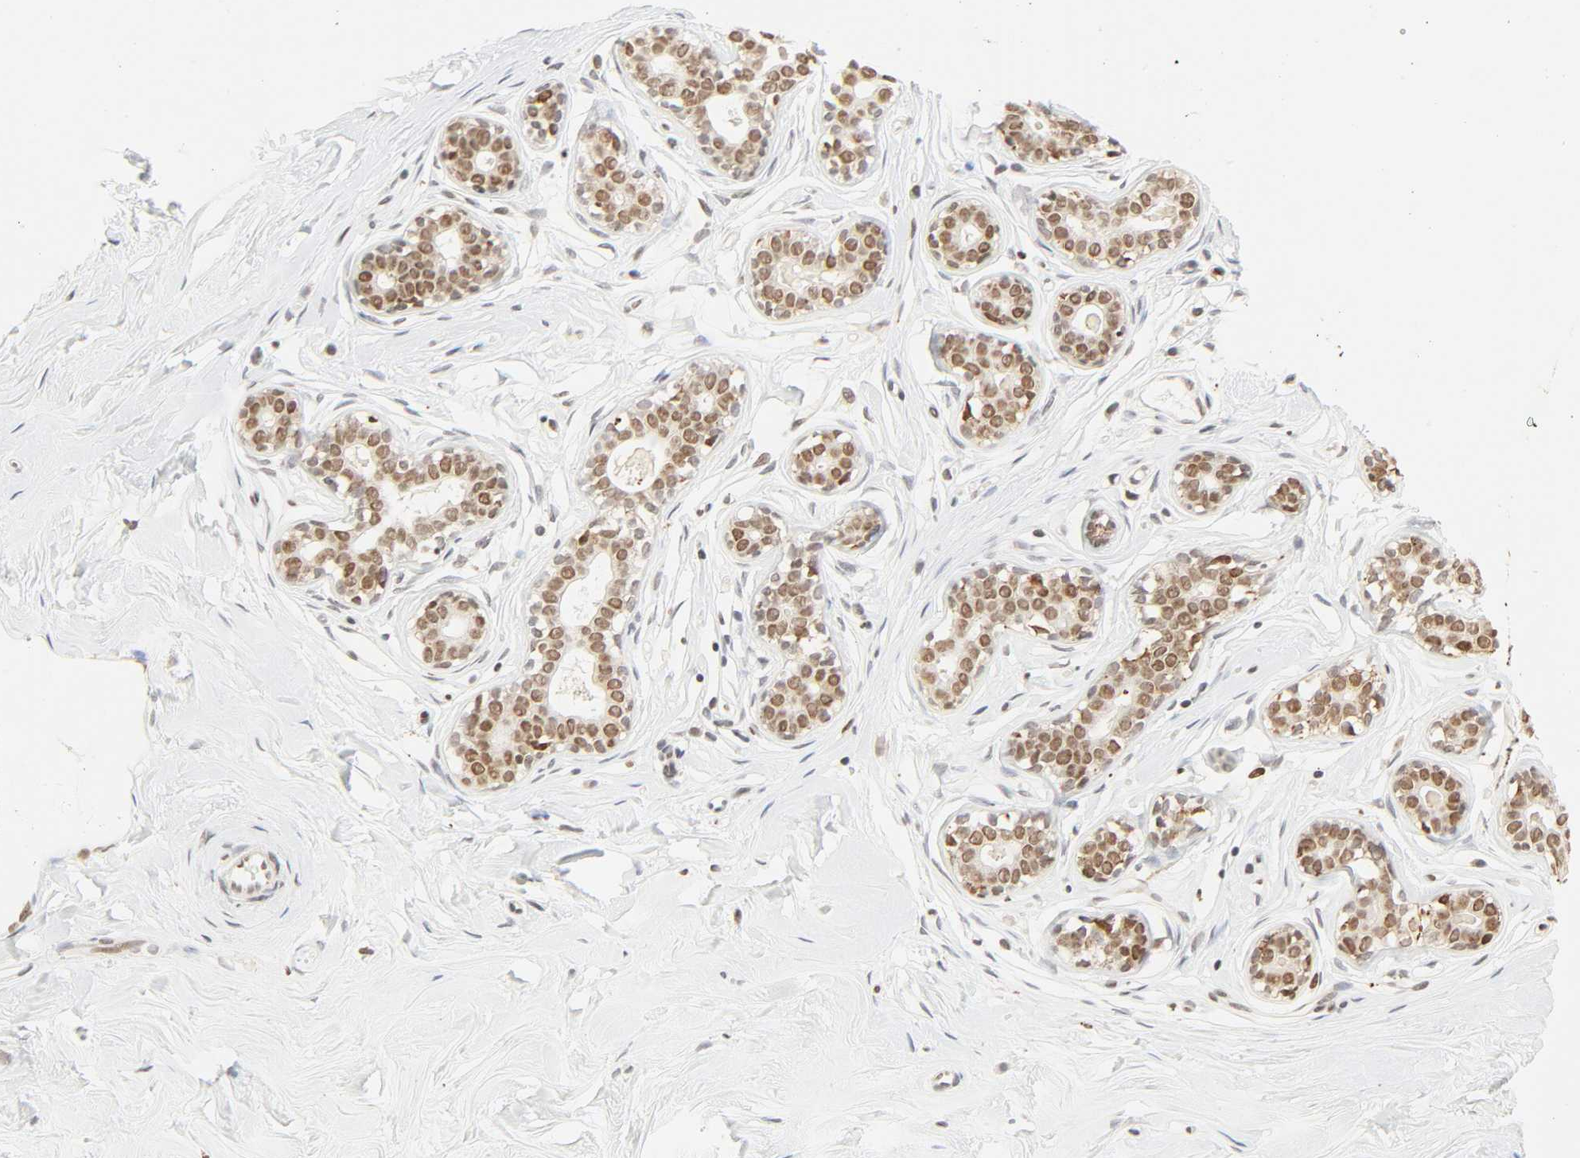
{"staining": {"intensity": "strong", "quantity": ">75%", "location": "nuclear"}, "tissue": "breast", "cell_type": "Glandular cells", "image_type": "normal", "snomed": [{"axis": "morphology", "description": "Normal tissue, NOS"}, {"axis": "topography", "description": "Breast"}], "caption": "DAB (3,3'-diaminobenzidine) immunohistochemical staining of benign human breast reveals strong nuclear protein staining in about >75% of glandular cells.", "gene": "DAZAP1", "patient": {"sex": "female", "age": 23}}